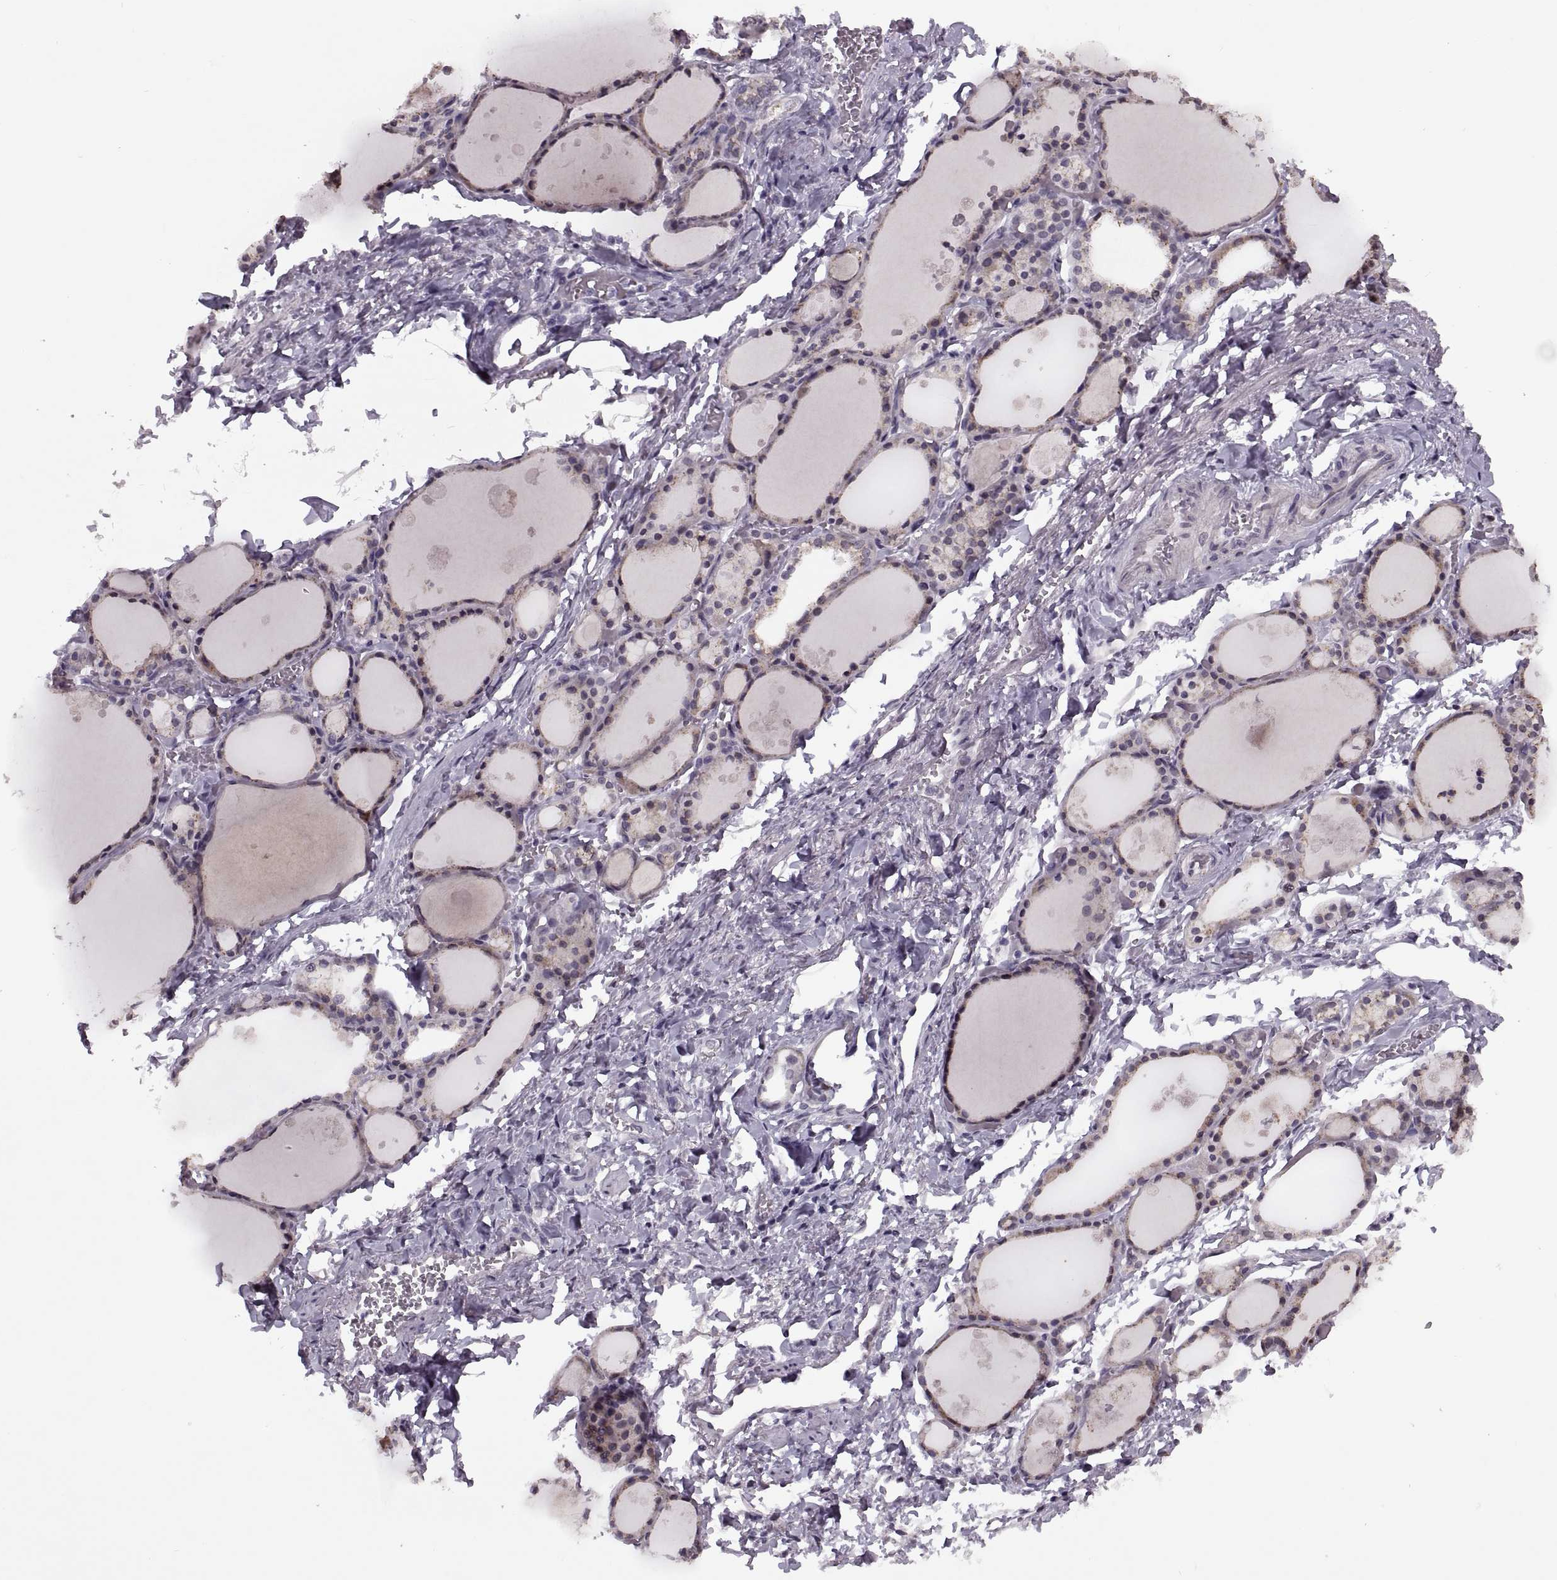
{"staining": {"intensity": "negative", "quantity": "none", "location": "none"}, "tissue": "thyroid gland", "cell_type": "Glandular cells", "image_type": "normal", "snomed": [{"axis": "morphology", "description": "Normal tissue, NOS"}, {"axis": "topography", "description": "Thyroid gland"}], "caption": "DAB immunohistochemical staining of unremarkable human thyroid gland displays no significant staining in glandular cells.", "gene": "PRSS37", "patient": {"sex": "male", "age": 68}}